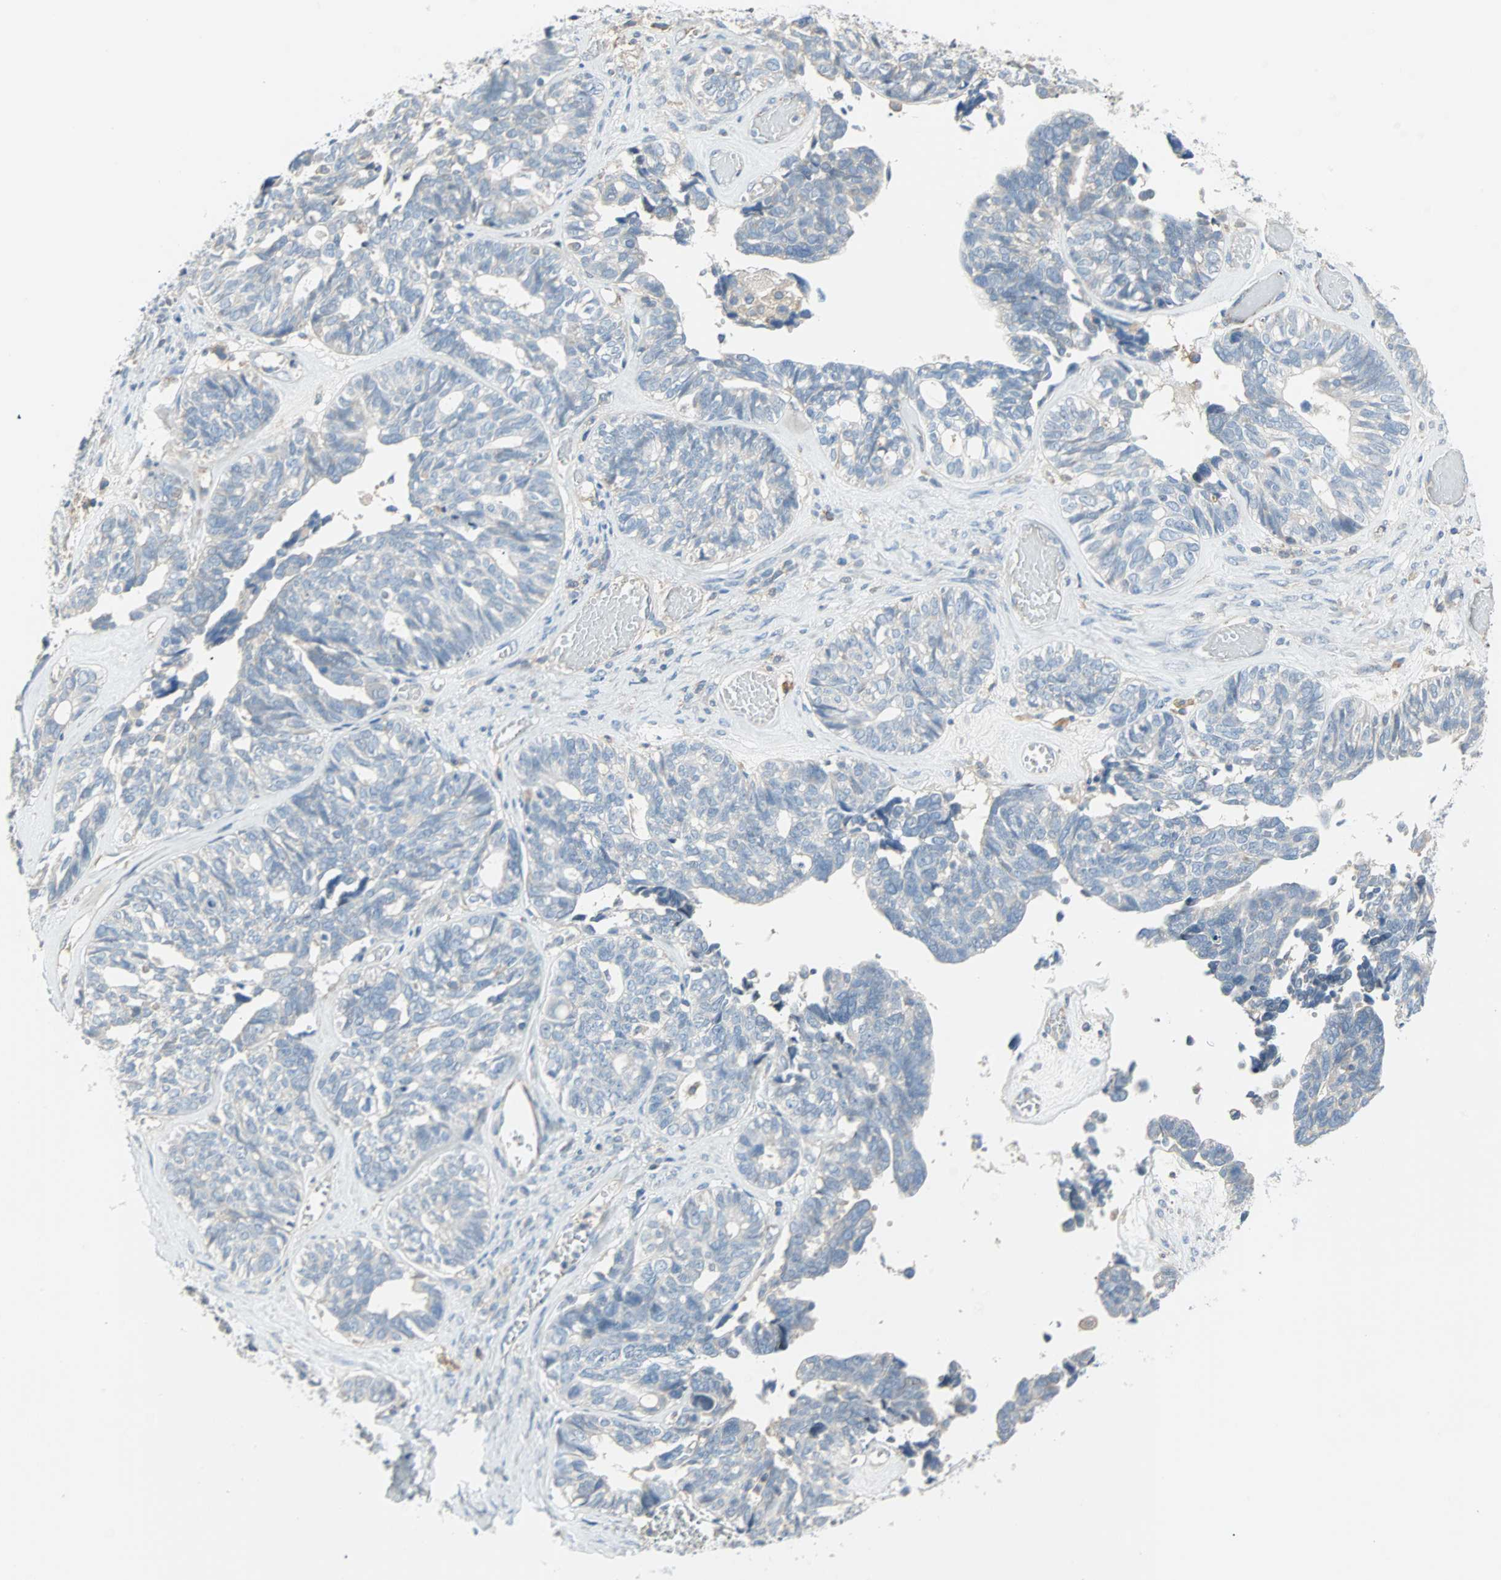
{"staining": {"intensity": "negative", "quantity": "none", "location": "none"}, "tissue": "ovarian cancer", "cell_type": "Tumor cells", "image_type": "cancer", "snomed": [{"axis": "morphology", "description": "Cystadenocarcinoma, serous, NOS"}, {"axis": "topography", "description": "Ovary"}], "caption": "The histopathology image displays no staining of tumor cells in serous cystadenocarcinoma (ovarian).", "gene": "ACVRL1", "patient": {"sex": "female", "age": 79}}